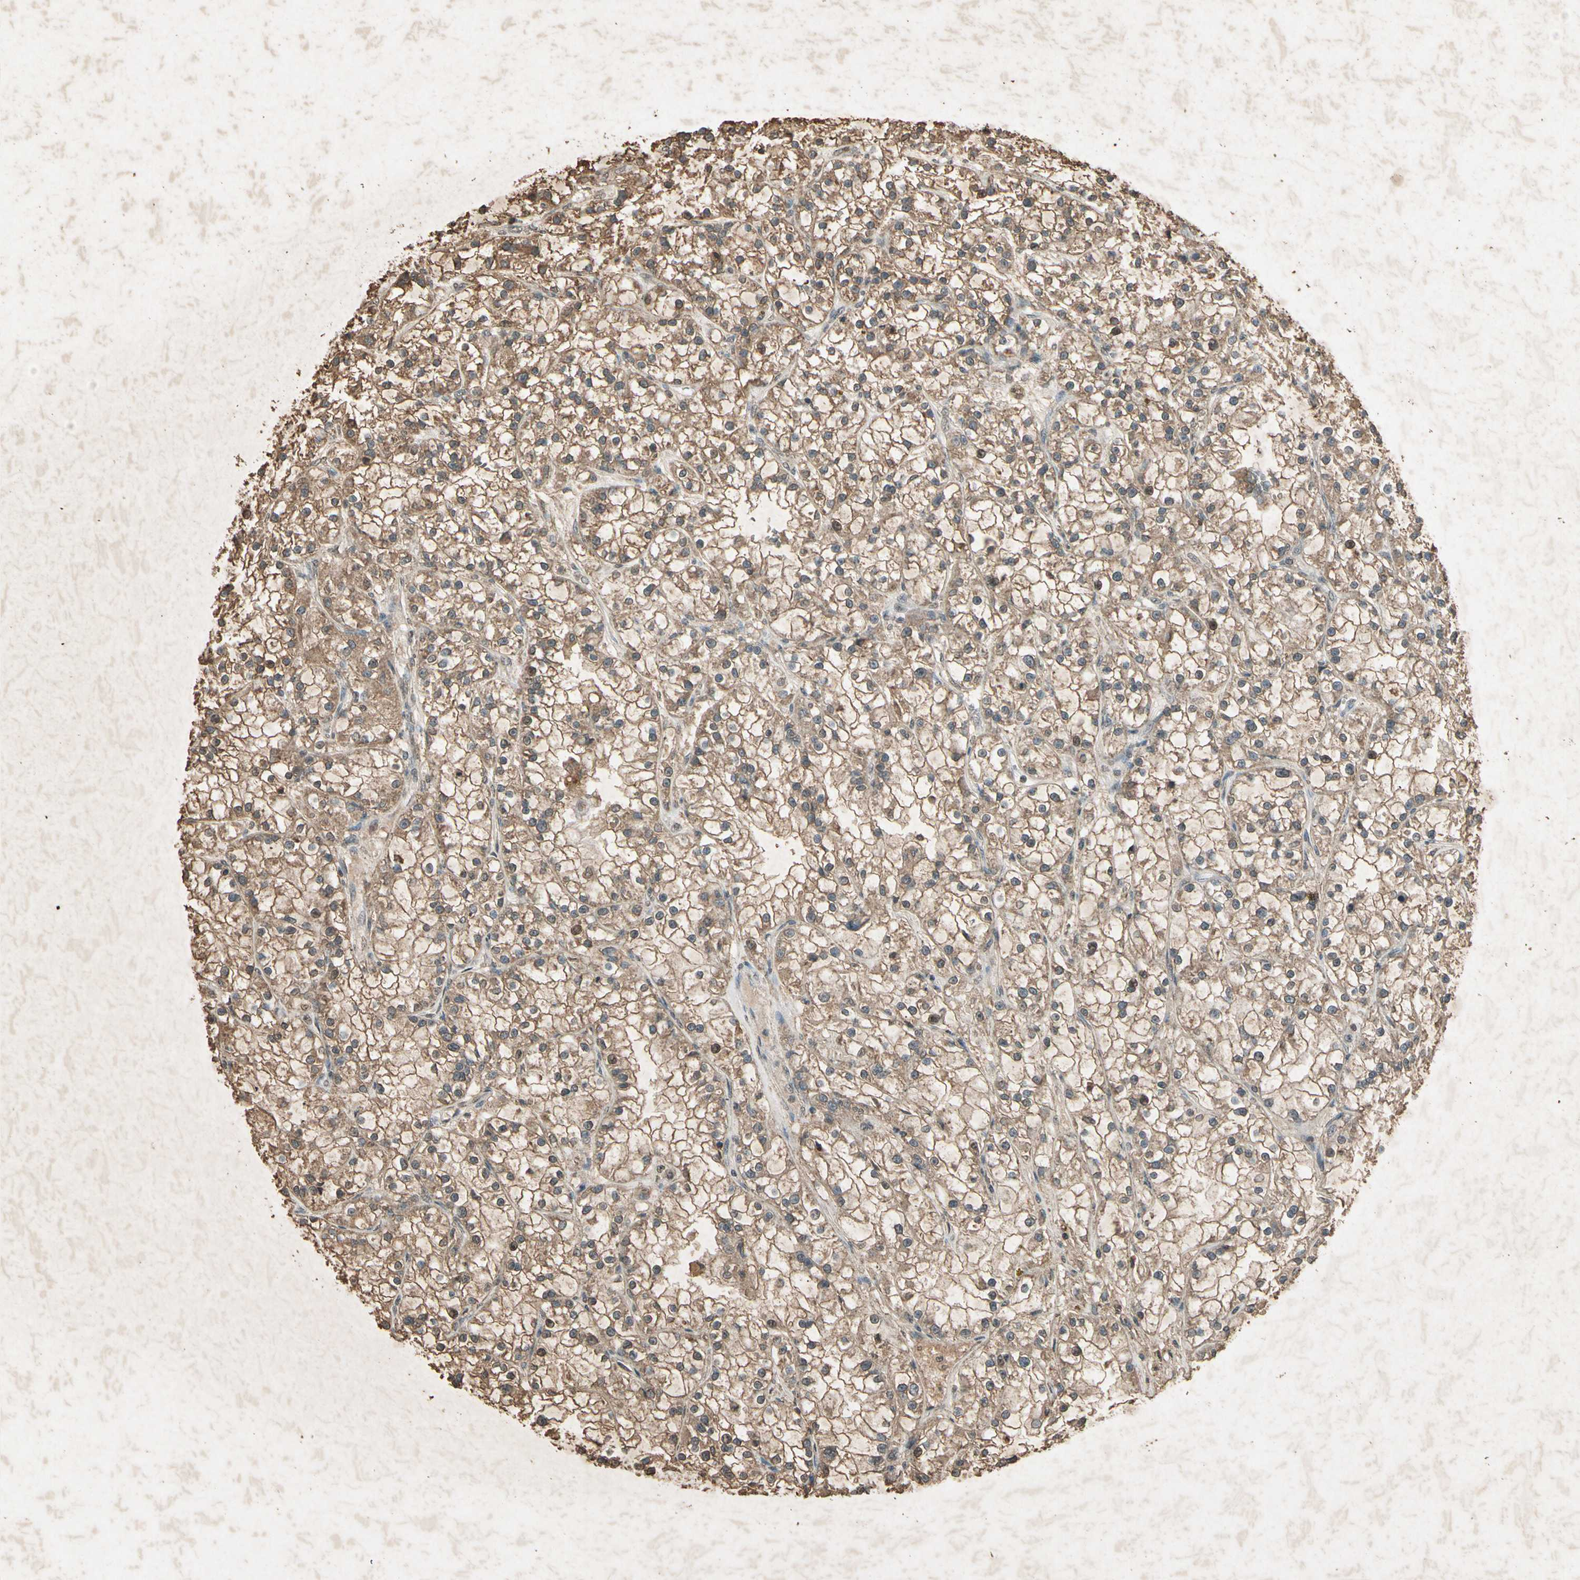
{"staining": {"intensity": "moderate", "quantity": ">75%", "location": "cytoplasmic/membranous"}, "tissue": "renal cancer", "cell_type": "Tumor cells", "image_type": "cancer", "snomed": [{"axis": "morphology", "description": "Adenocarcinoma, NOS"}, {"axis": "topography", "description": "Kidney"}], "caption": "Immunohistochemical staining of renal cancer reveals medium levels of moderate cytoplasmic/membranous protein expression in approximately >75% of tumor cells. (DAB = brown stain, brightfield microscopy at high magnification).", "gene": "GC", "patient": {"sex": "female", "age": 52}}